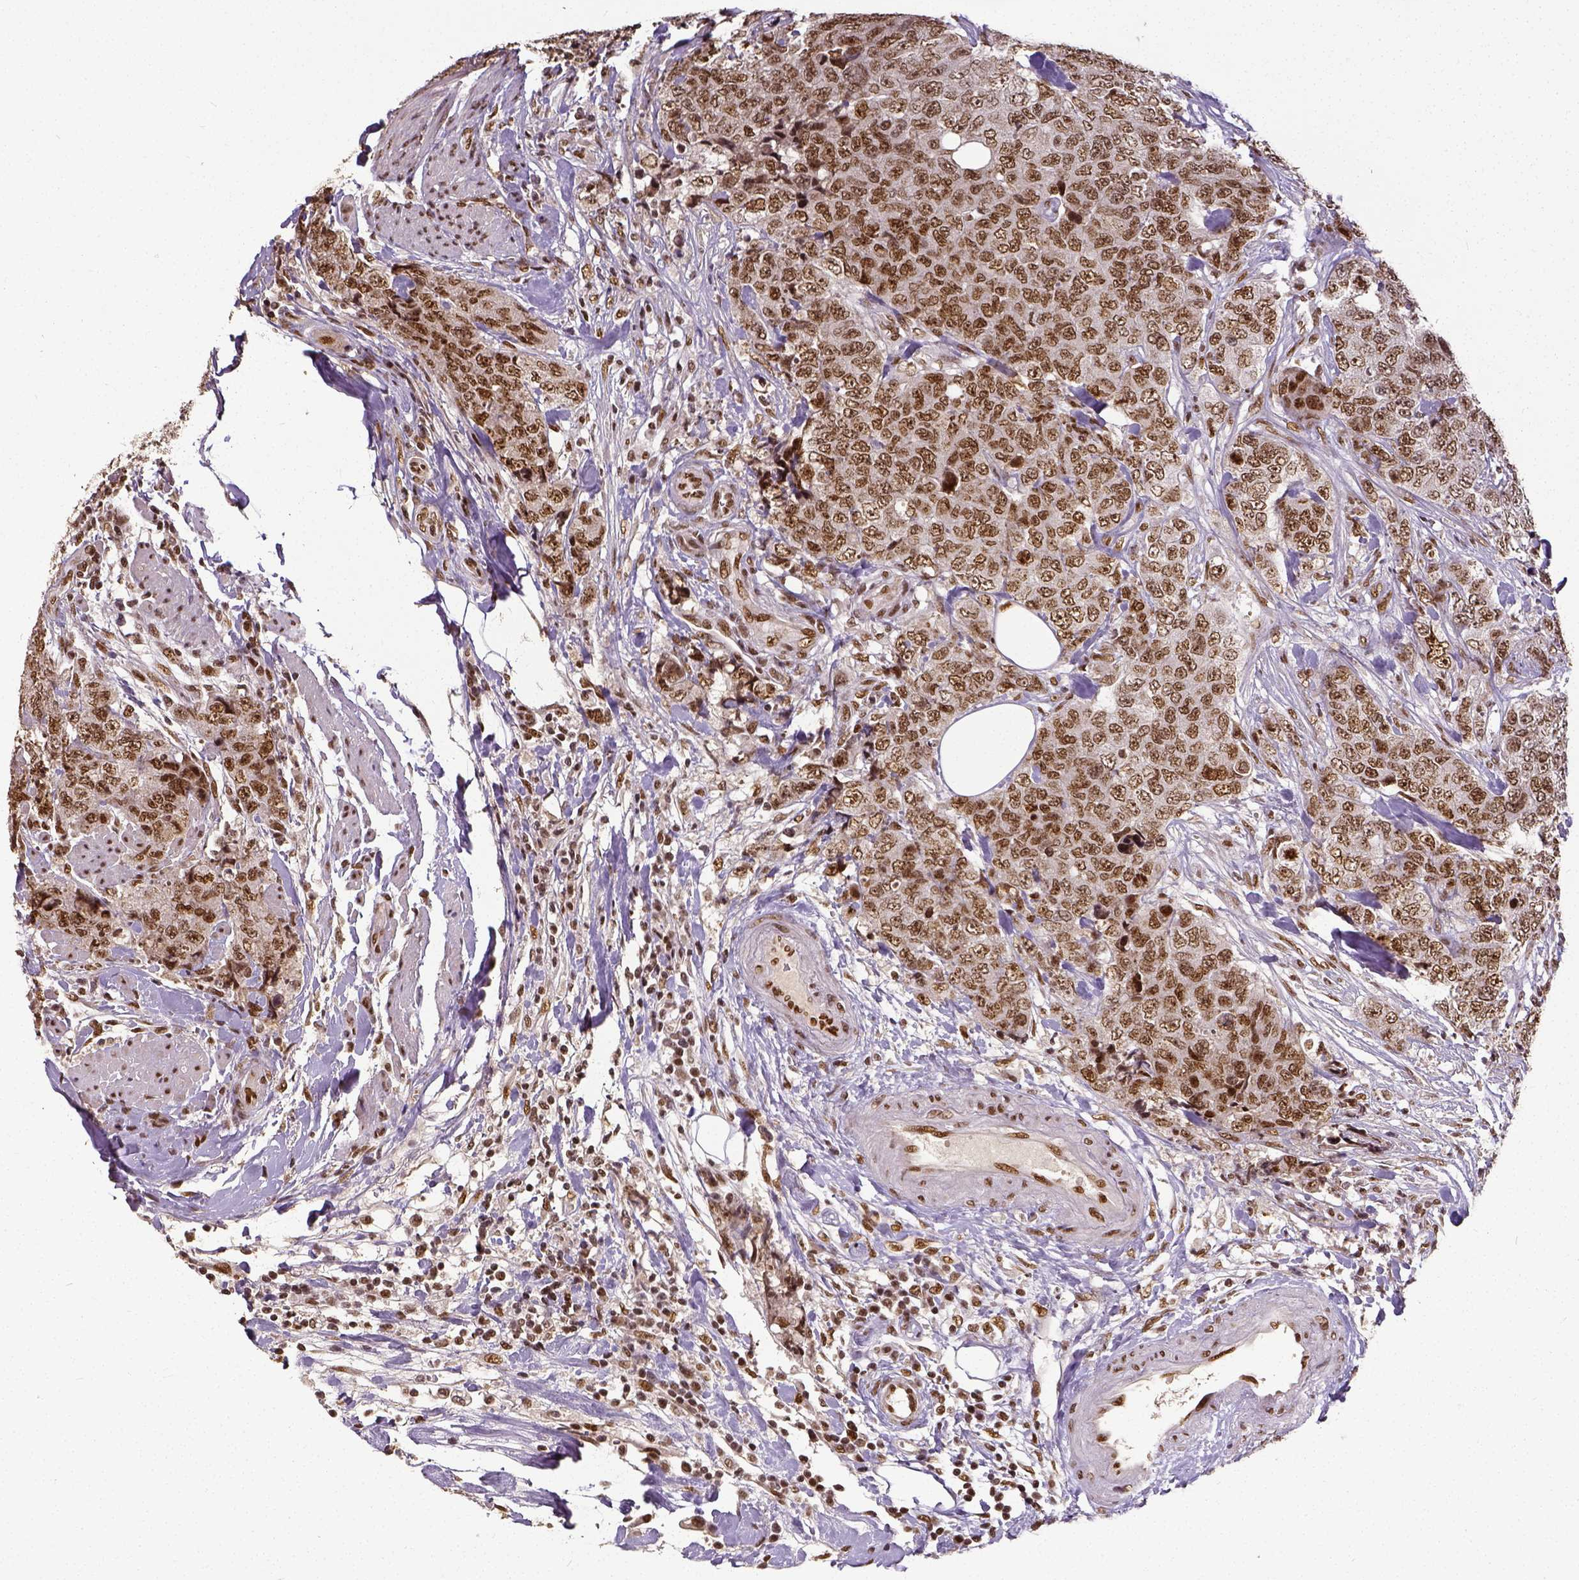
{"staining": {"intensity": "moderate", "quantity": ">75%", "location": "nuclear"}, "tissue": "urothelial cancer", "cell_type": "Tumor cells", "image_type": "cancer", "snomed": [{"axis": "morphology", "description": "Urothelial carcinoma, High grade"}, {"axis": "topography", "description": "Urinary bladder"}], "caption": "High-magnification brightfield microscopy of urothelial cancer stained with DAB (brown) and counterstained with hematoxylin (blue). tumor cells exhibit moderate nuclear positivity is seen in about>75% of cells. (Stains: DAB in brown, nuclei in blue, Microscopy: brightfield microscopy at high magnification).", "gene": "ATRX", "patient": {"sex": "female", "age": 78}}